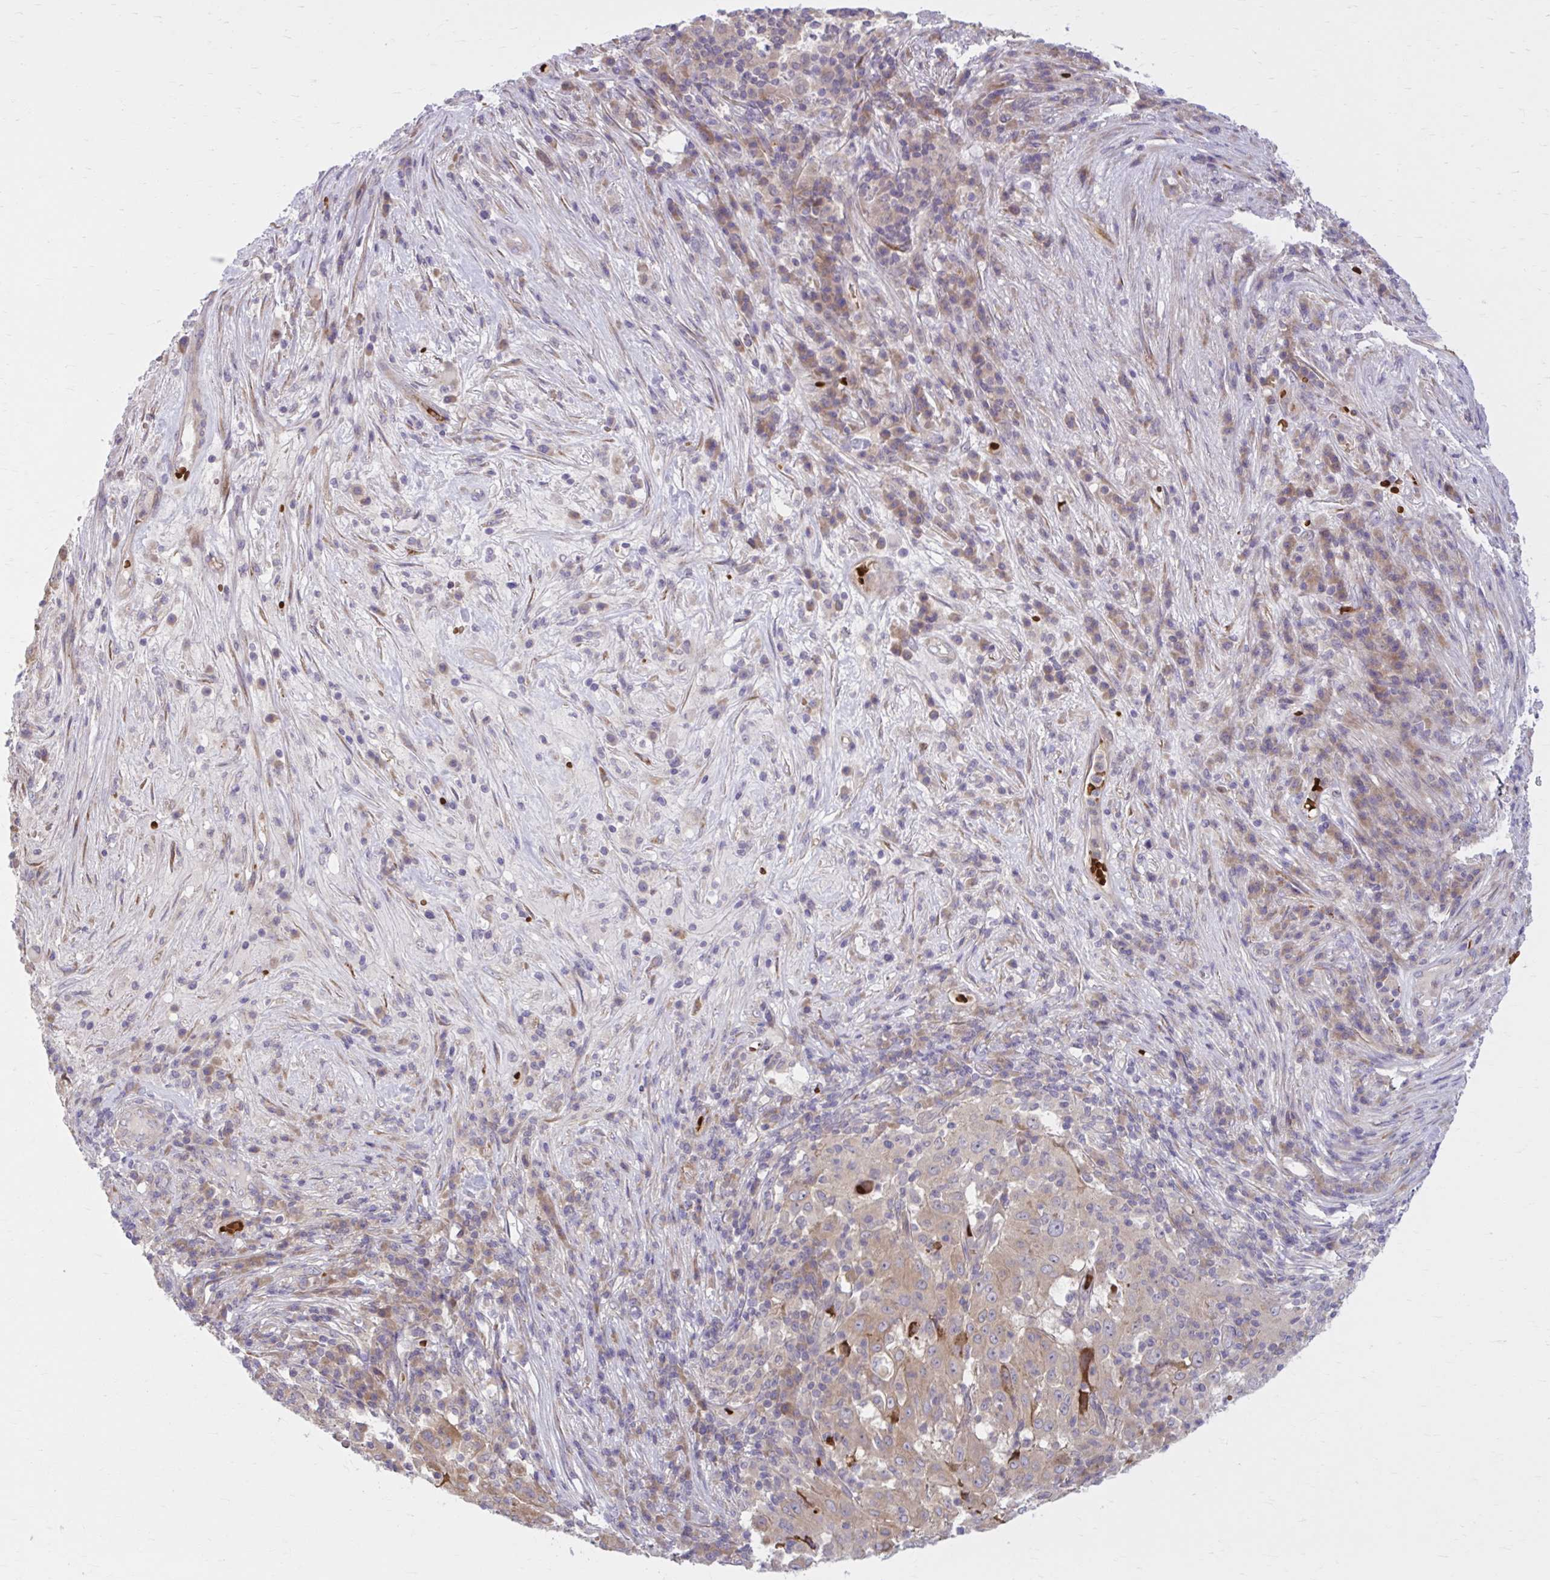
{"staining": {"intensity": "moderate", "quantity": "25%-75%", "location": "cytoplasmic/membranous"}, "tissue": "pancreatic cancer", "cell_type": "Tumor cells", "image_type": "cancer", "snomed": [{"axis": "morphology", "description": "Adenocarcinoma, NOS"}, {"axis": "topography", "description": "Pancreas"}], "caption": "A histopathology image of pancreatic cancer stained for a protein shows moderate cytoplasmic/membranous brown staining in tumor cells.", "gene": "SNF8", "patient": {"sex": "male", "age": 63}}